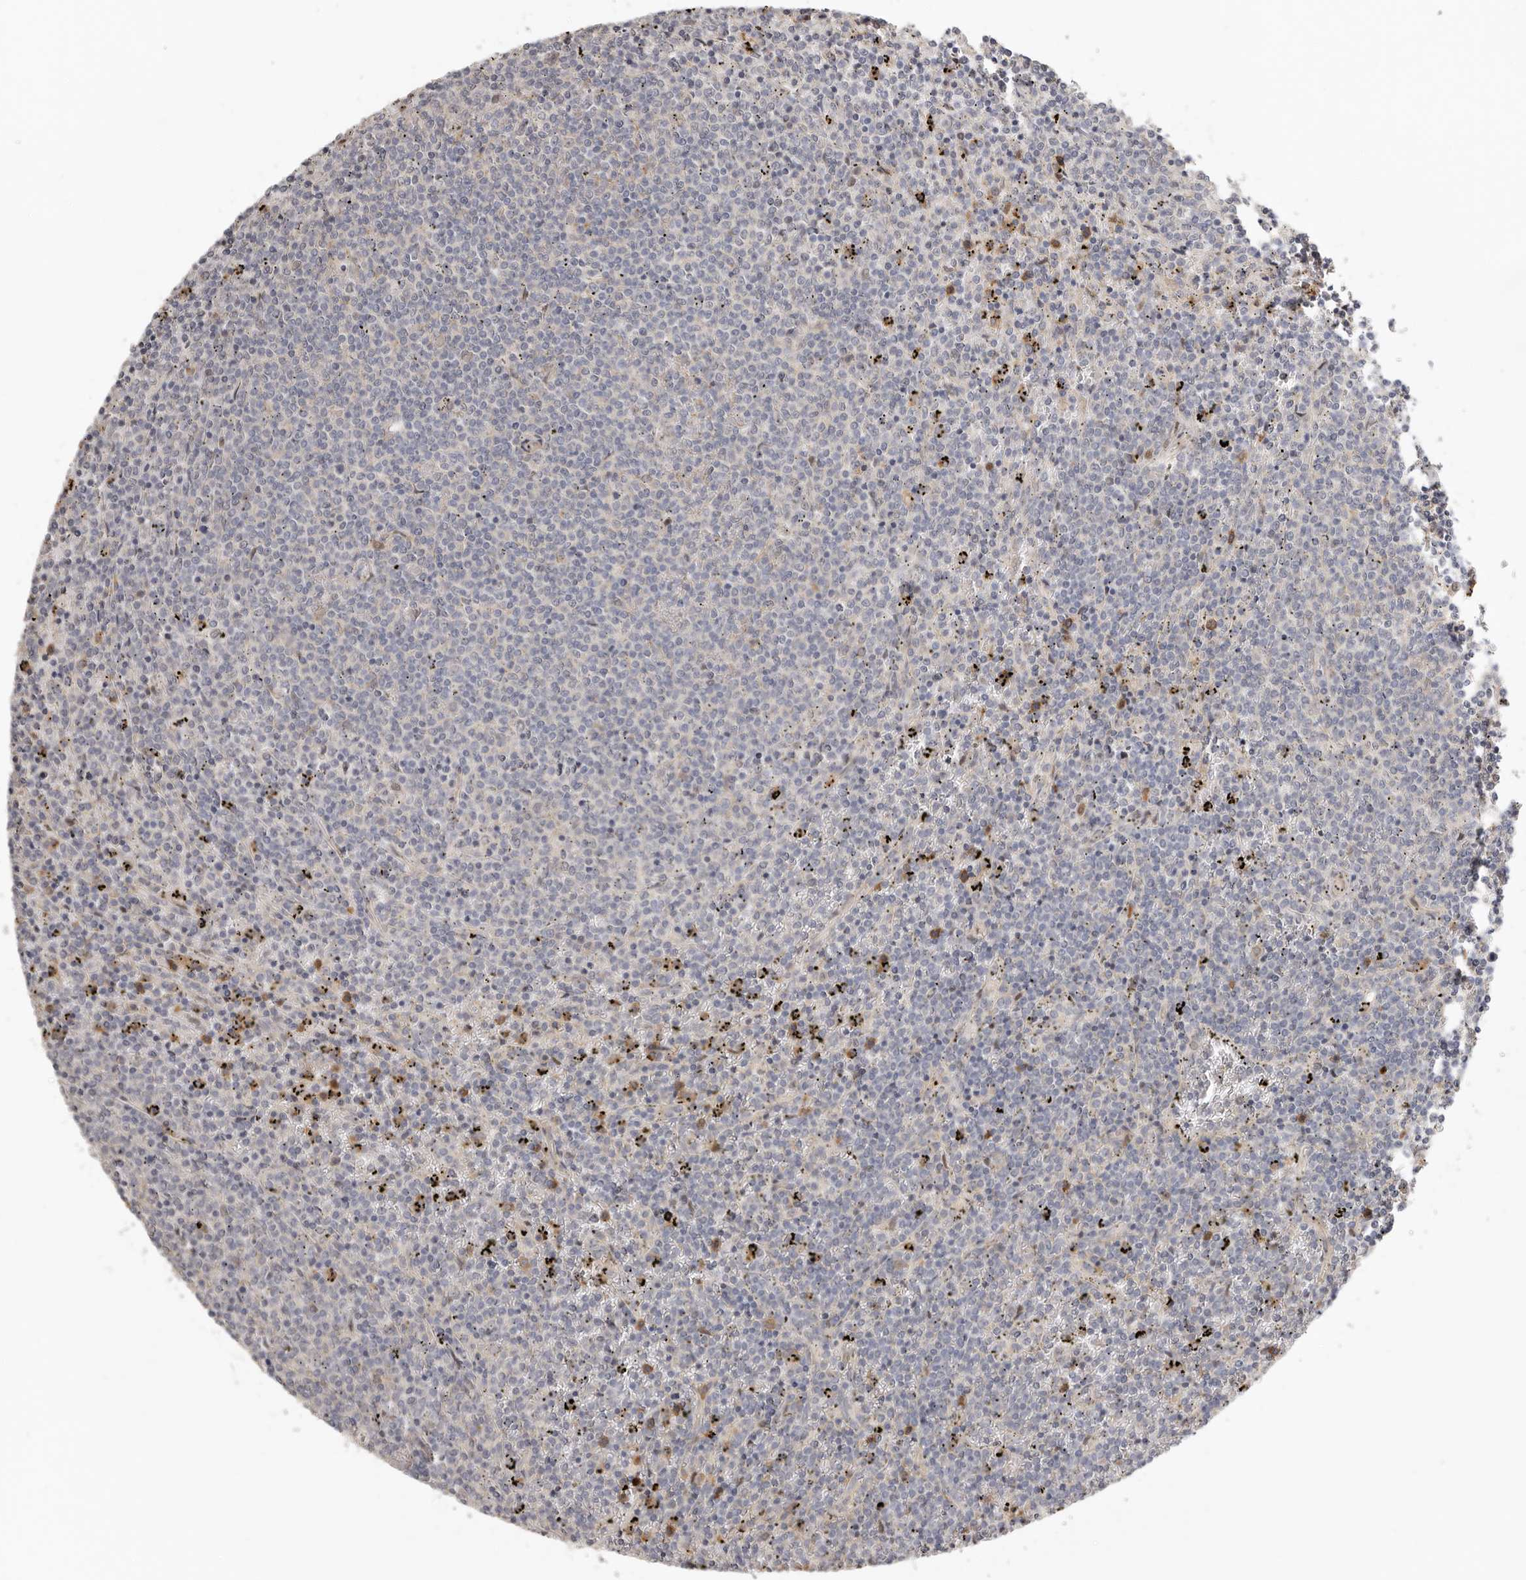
{"staining": {"intensity": "negative", "quantity": "none", "location": "none"}, "tissue": "lymphoma", "cell_type": "Tumor cells", "image_type": "cancer", "snomed": [{"axis": "morphology", "description": "Malignant lymphoma, non-Hodgkin's type, Low grade"}, {"axis": "topography", "description": "Spleen"}], "caption": "Tumor cells are negative for protein expression in human malignant lymphoma, non-Hodgkin's type (low-grade). (Brightfield microscopy of DAB (3,3'-diaminobenzidine) immunohistochemistry at high magnification).", "gene": "MSRB2", "patient": {"sex": "female", "age": 50}}